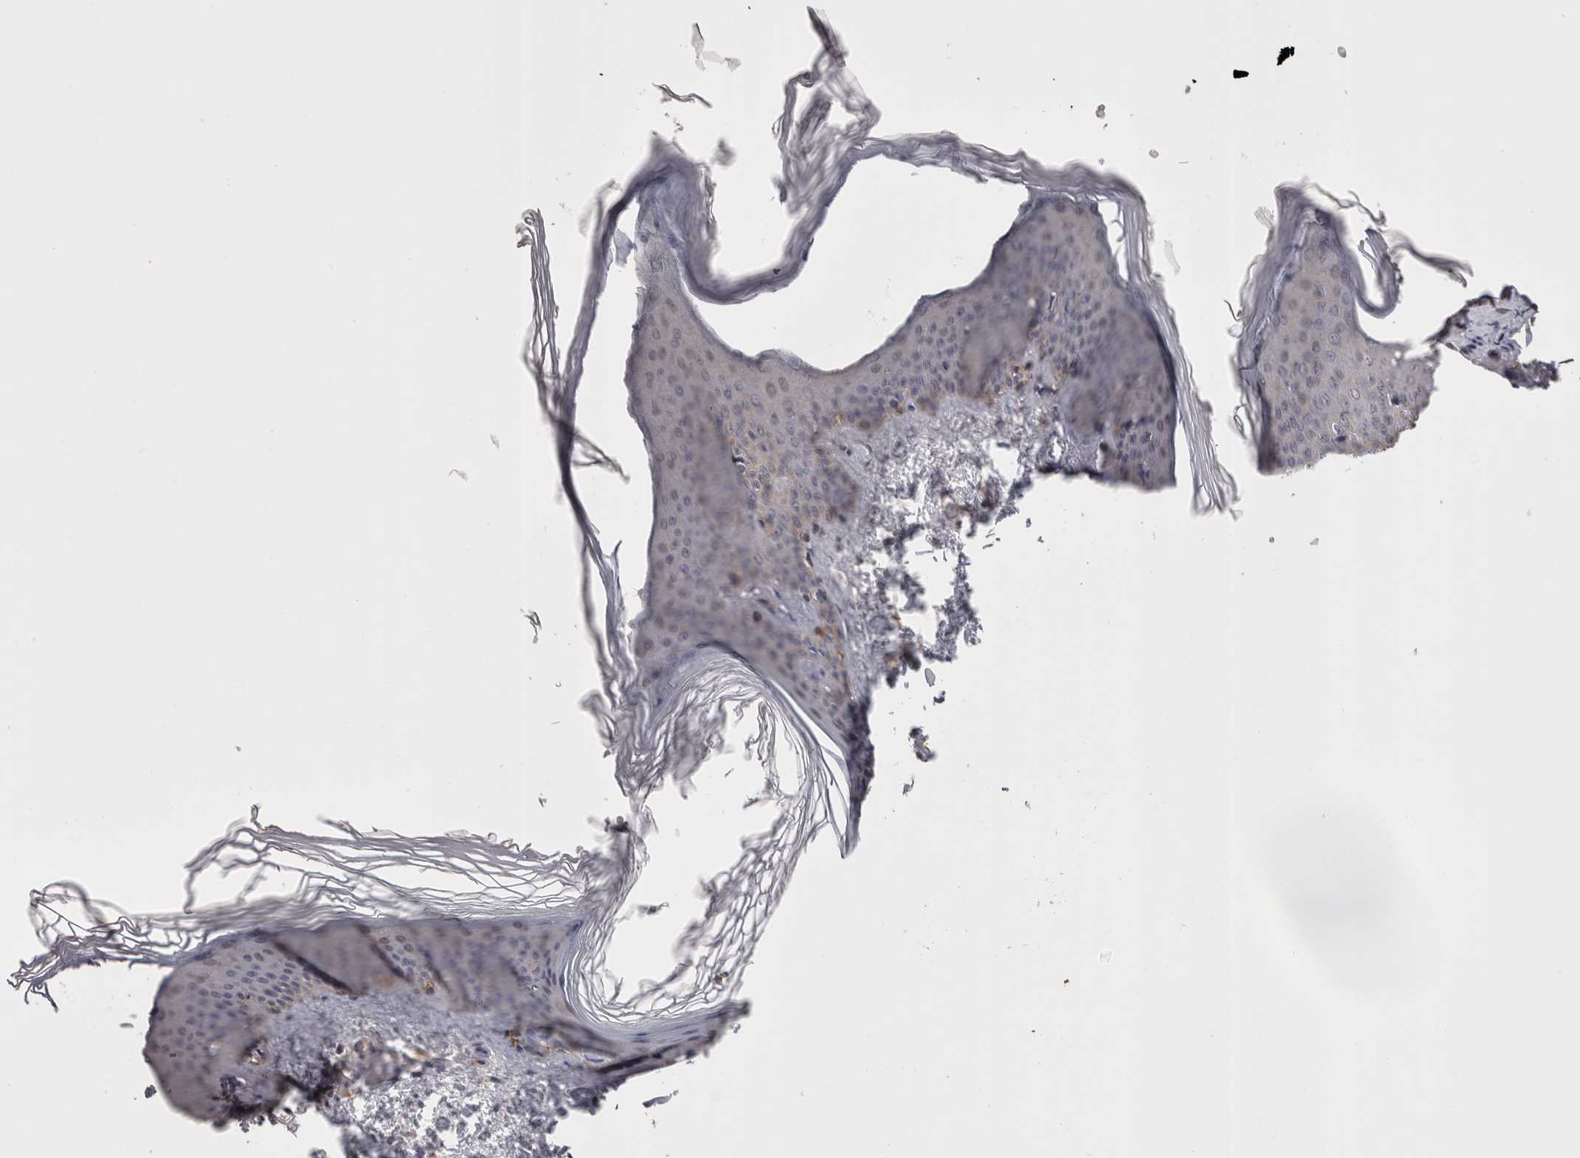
{"staining": {"intensity": "negative", "quantity": "none", "location": "none"}, "tissue": "skin", "cell_type": "Fibroblasts", "image_type": "normal", "snomed": [{"axis": "morphology", "description": "Normal tissue, NOS"}, {"axis": "topography", "description": "Skin"}], "caption": "A high-resolution photomicrograph shows IHC staining of unremarkable skin, which demonstrates no significant staining in fibroblasts. Nuclei are stained in blue.", "gene": "PON3", "patient": {"sex": "female", "age": 27}}